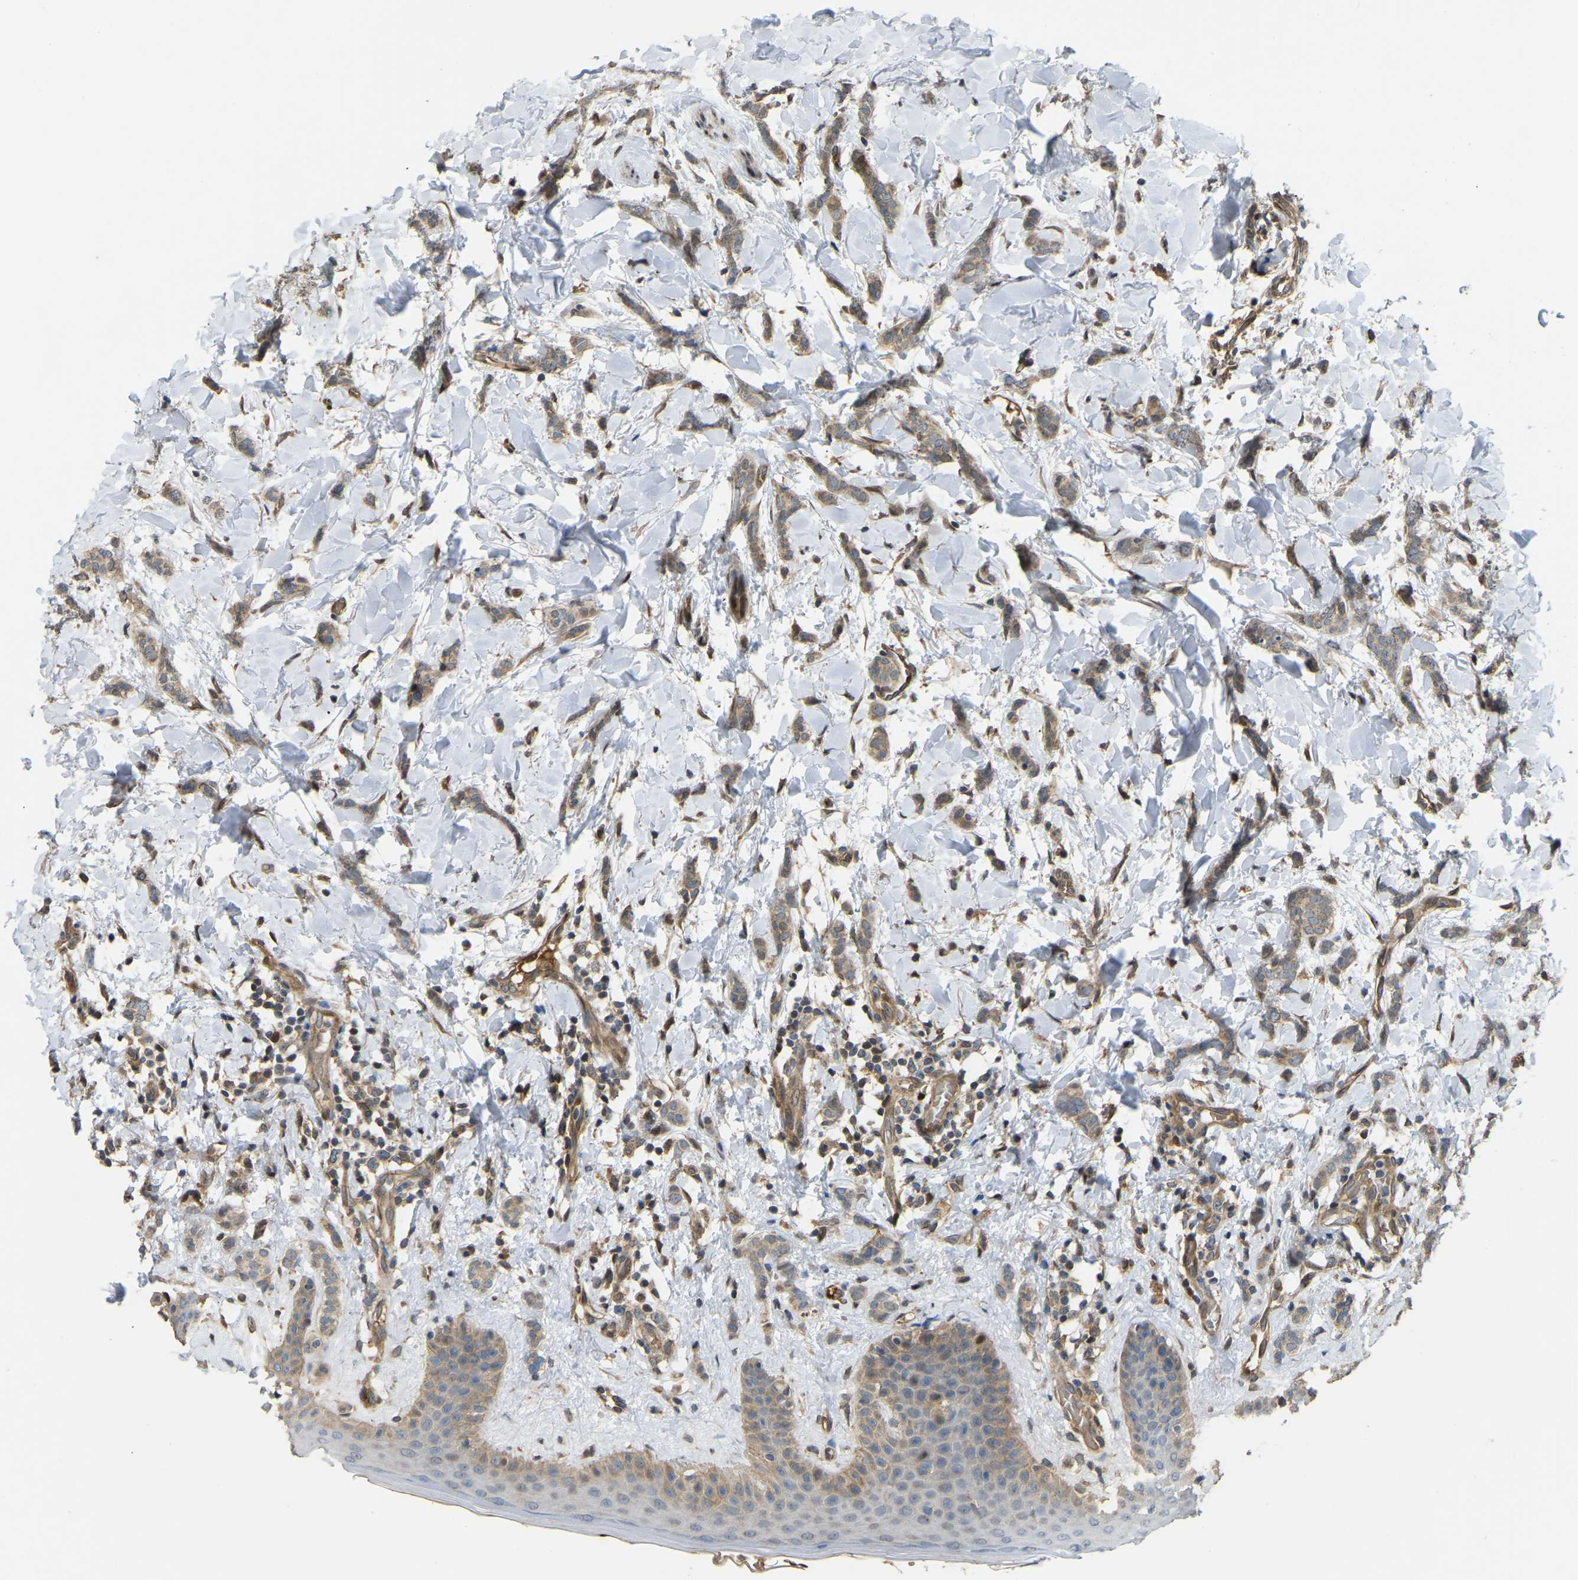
{"staining": {"intensity": "moderate", "quantity": ">75%", "location": "cytoplasmic/membranous"}, "tissue": "breast cancer", "cell_type": "Tumor cells", "image_type": "cancer", "snomed": [{"axis": "morphology", "description": "Lobular carcinoma"}, {"axis": "topography", "description": "Skin"}, {"axis": "topography", "description": "Breast"}], "caption": "A medium amount of moderate cytoplasmic/membranous expression is seen in approximately >75% of tumor cells in breast cancer tissue.", "gene": "C21orf91", "patient": {"sex": "female", "age": 46}}